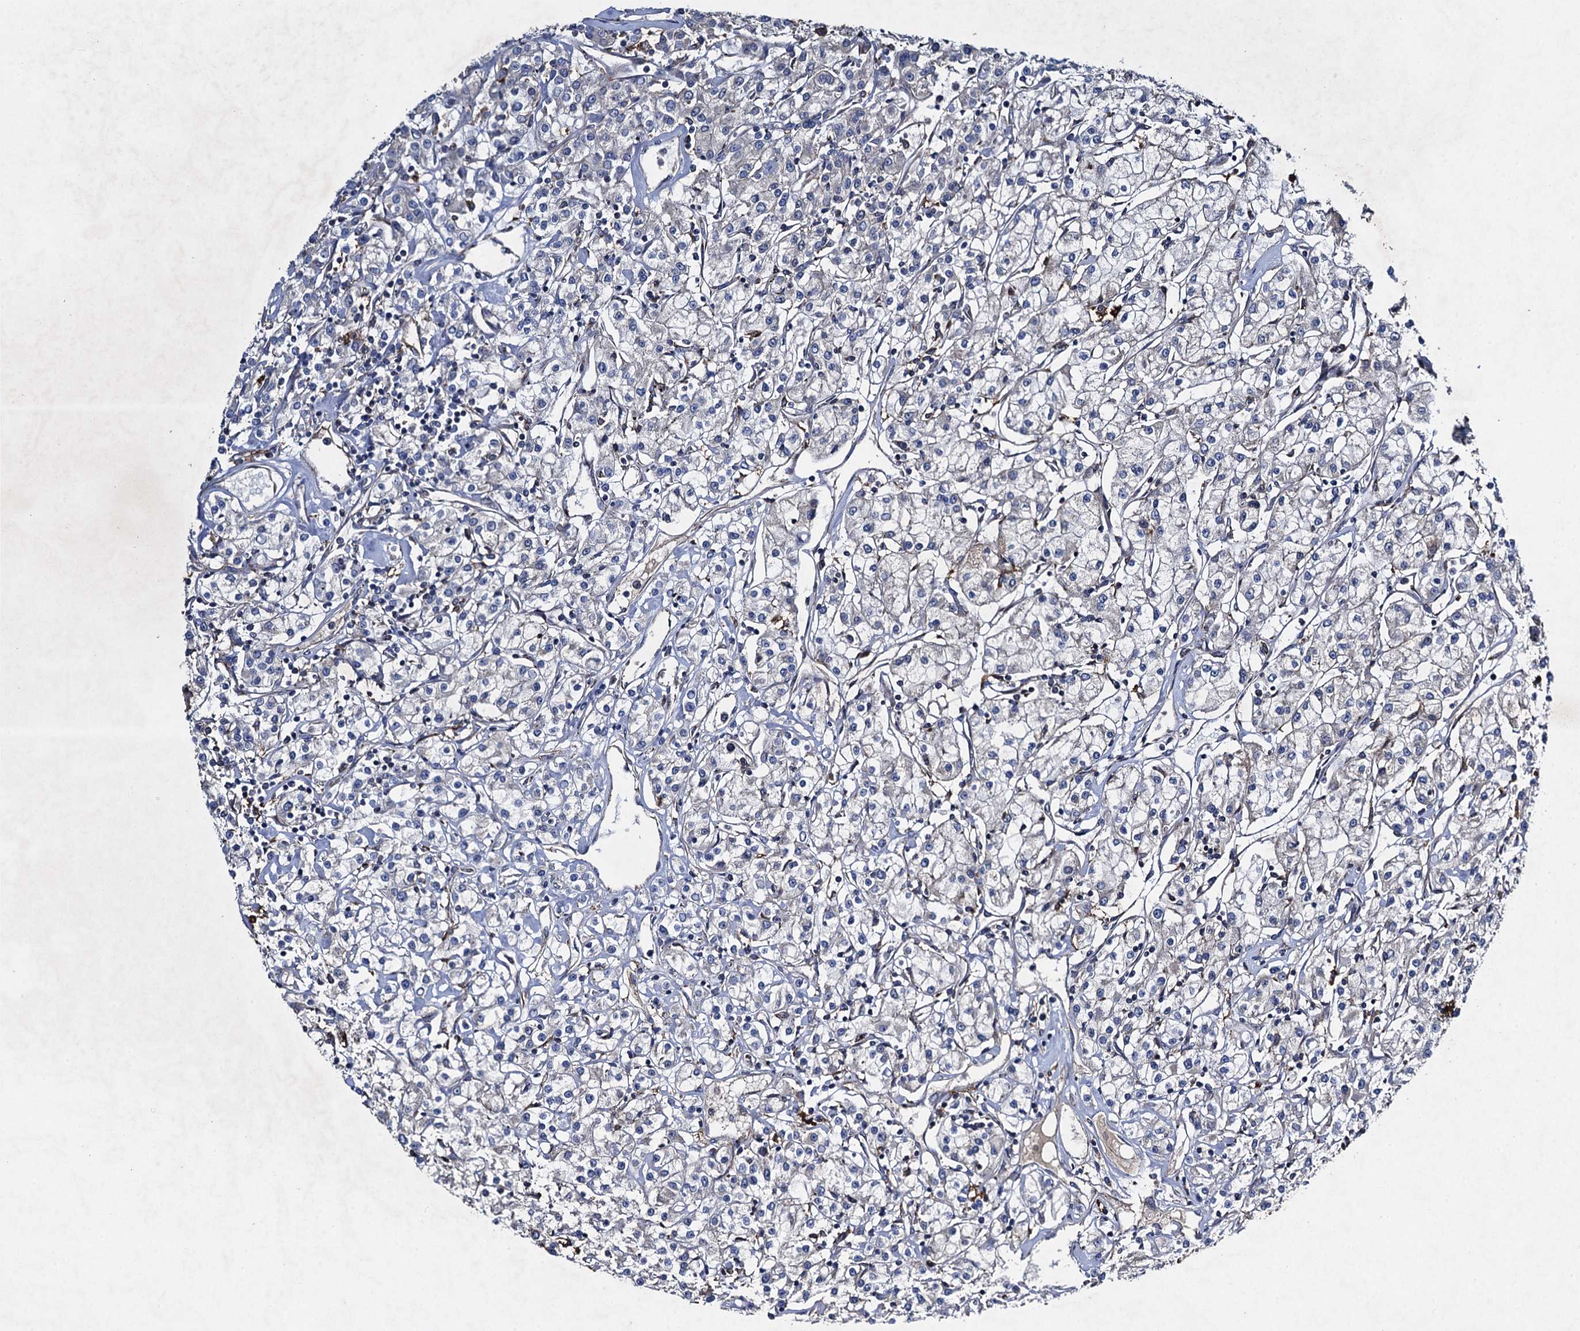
{"staining": {"intensity": "negative", "quantity": "none", "location": "none"}, "tissue": "renal cancer", "cell_type": "Tumor cells", "image_type": "cancer", "snomed": [{"axis": "morphology", "description": "Adenocarcinoma, NOS"}, {"axis": "topography", "description": "Kidney"}], "caption": "This micrograph is of adenocarcinoma (renal) stained with IHC to label a protein in brown with the nuclei are counter-stained blue. There is no expression in tumor cells.", "gene": "TXNDC11", "patient": {"sex": "female", "age": 59}}